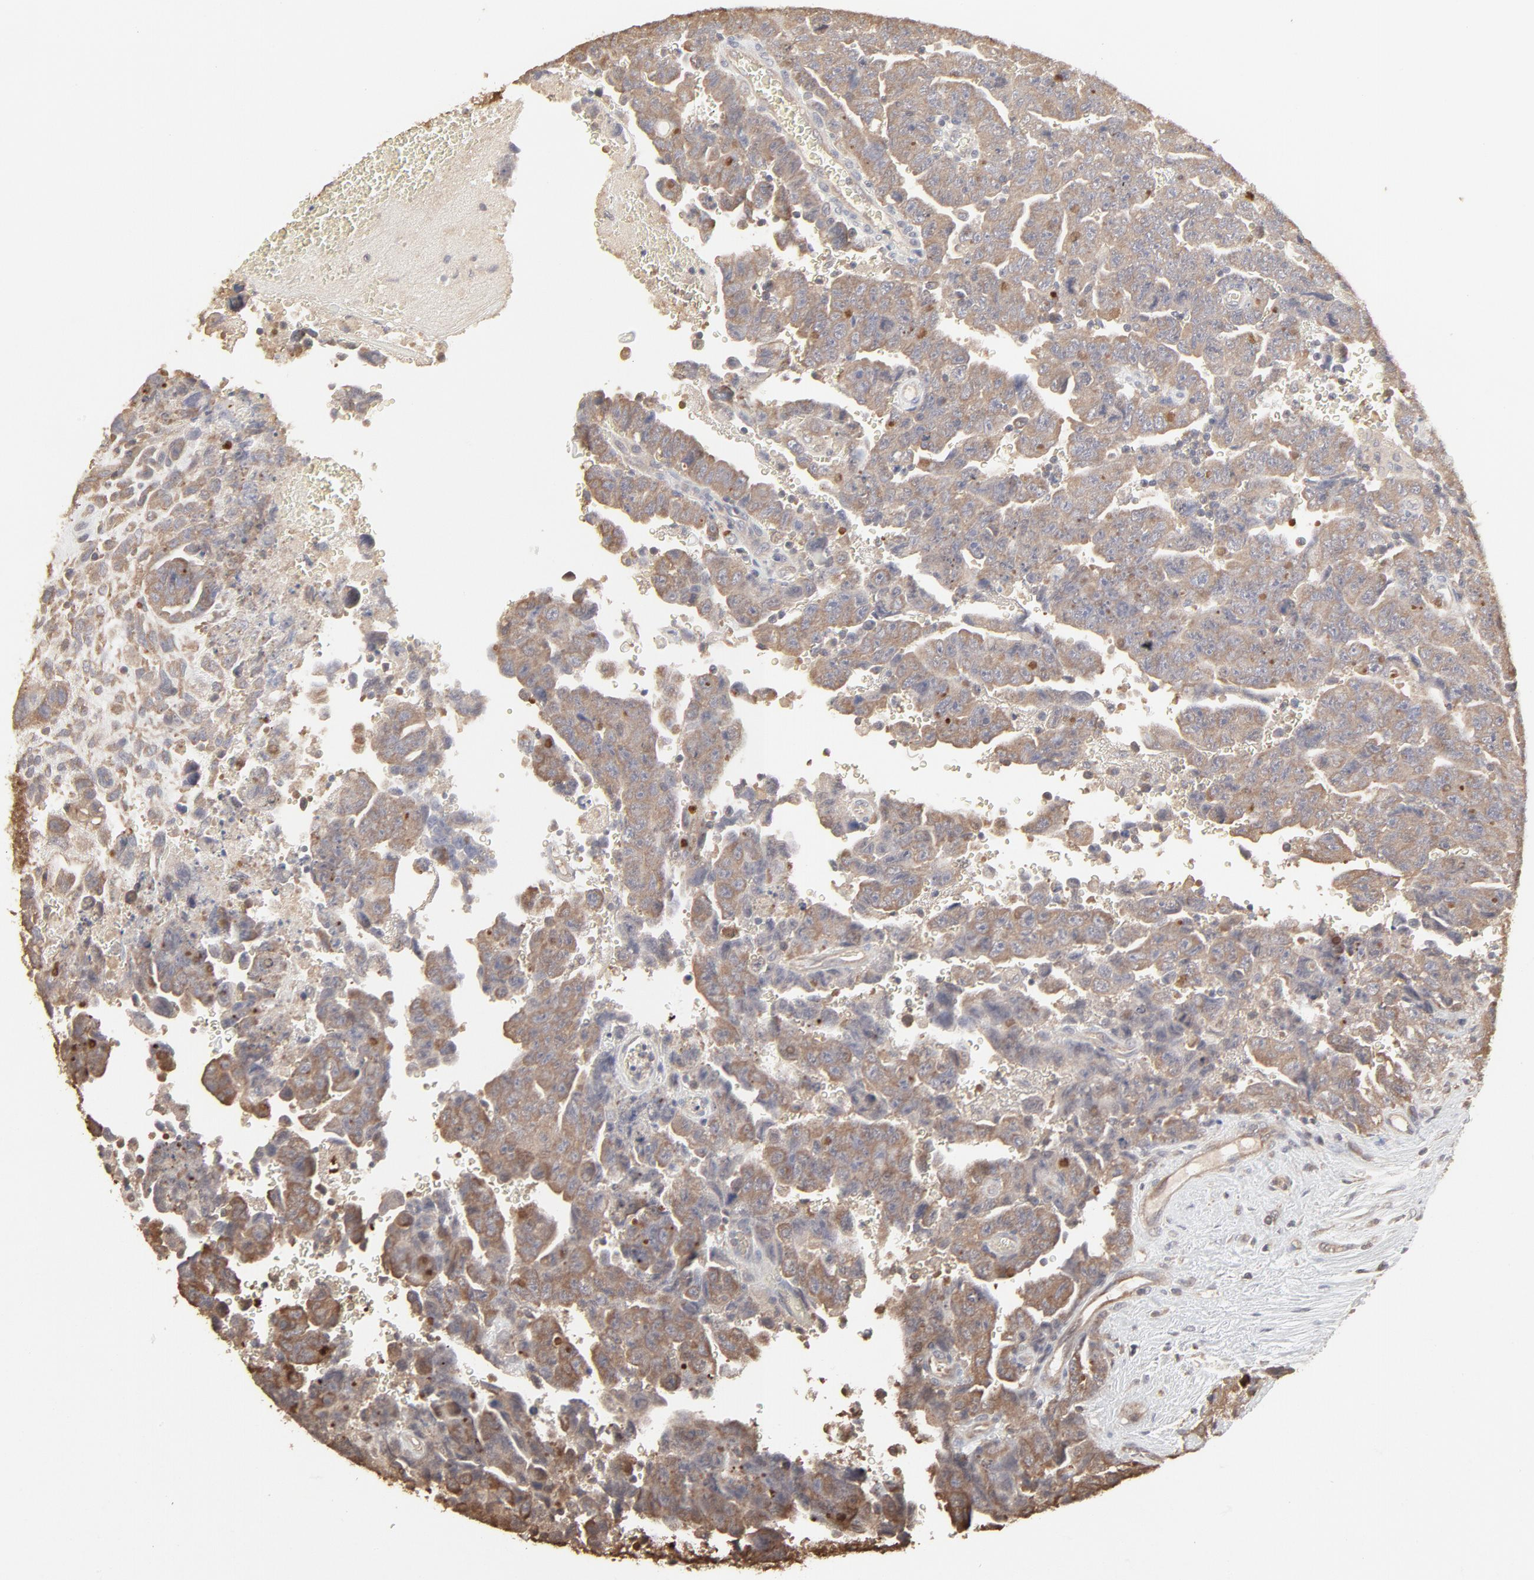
{"staining": {"intensity": "weak", "quantity": ">75%", "location": "cytoplasmic/membranous"}, "tissue": "testis cancer", "cell_type": "Tumor cells", "image_type": "cancer", "snomed": [{"axis": "morphology", "description": "Carcinoma, Embryonal, NOS"}, {"axis": "topography", "description": "Testis"}], "caption": "A histopathology image of human testis embryonal carcinoma stained for a protein displays weak cytoplasmic/membranous brown staining in tumor cells. (IHC, brightfield microscopy, high magnification).", "gene": "PPP2CA", "patient": {"sex": "male", "age": 28}}